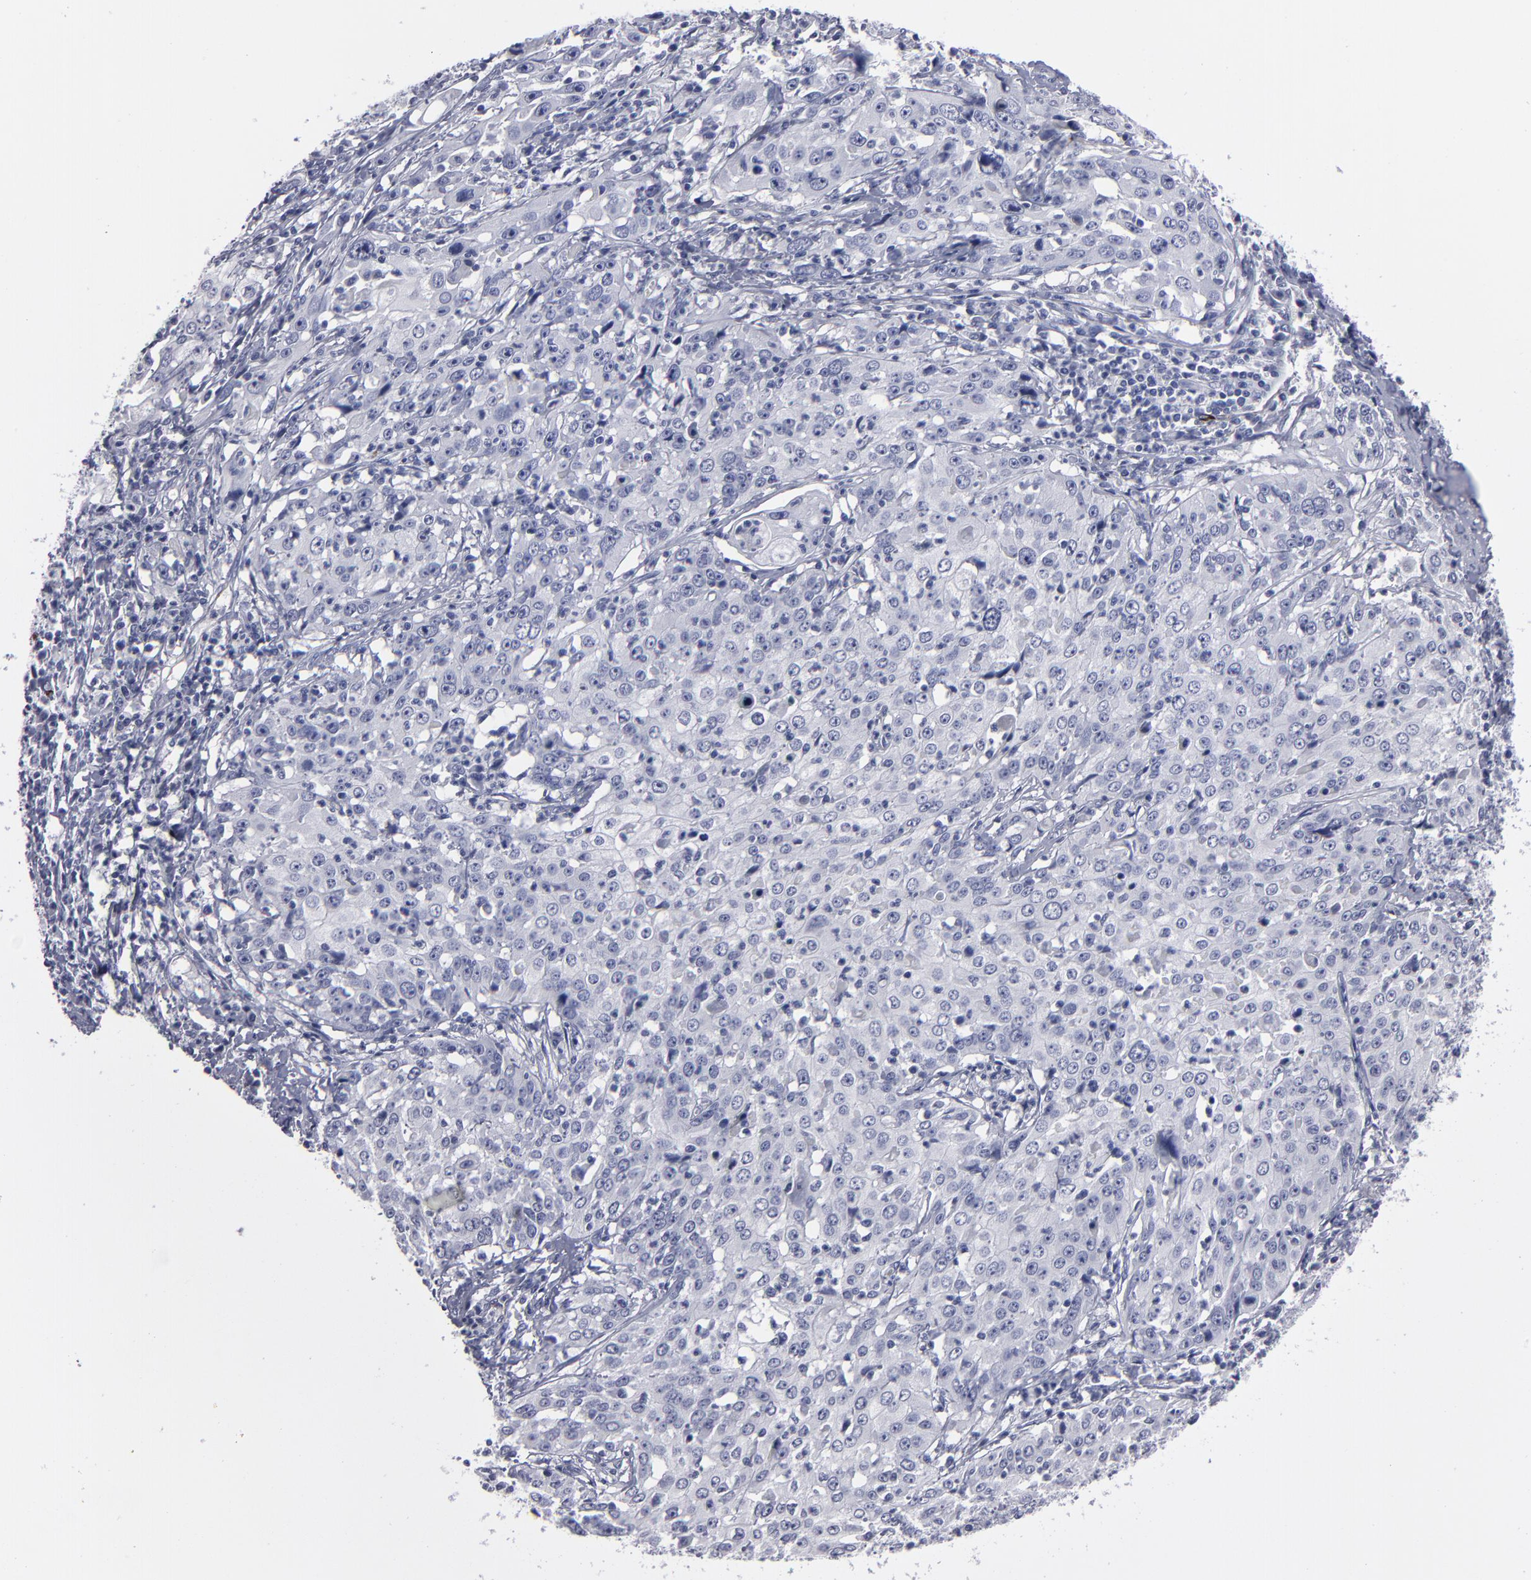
{"staining": {"intensity": "negative", "quantity": "none", "location": "none"}, "tissue": "cervical cancer", "cell_type": "Tumor cells", "image_type": "cancer", "snomed": [{"axis": "morphology", "description": "Squamous cell carcinoma, NOS"}, {"axis": "topography", "description": "Cervix"}], "caption": "Tumor cells show no significant positivity in squamous cell carcinoma (cervical).", "gene": "CADM3", "patient": {"sex": "female", "age": 39}}